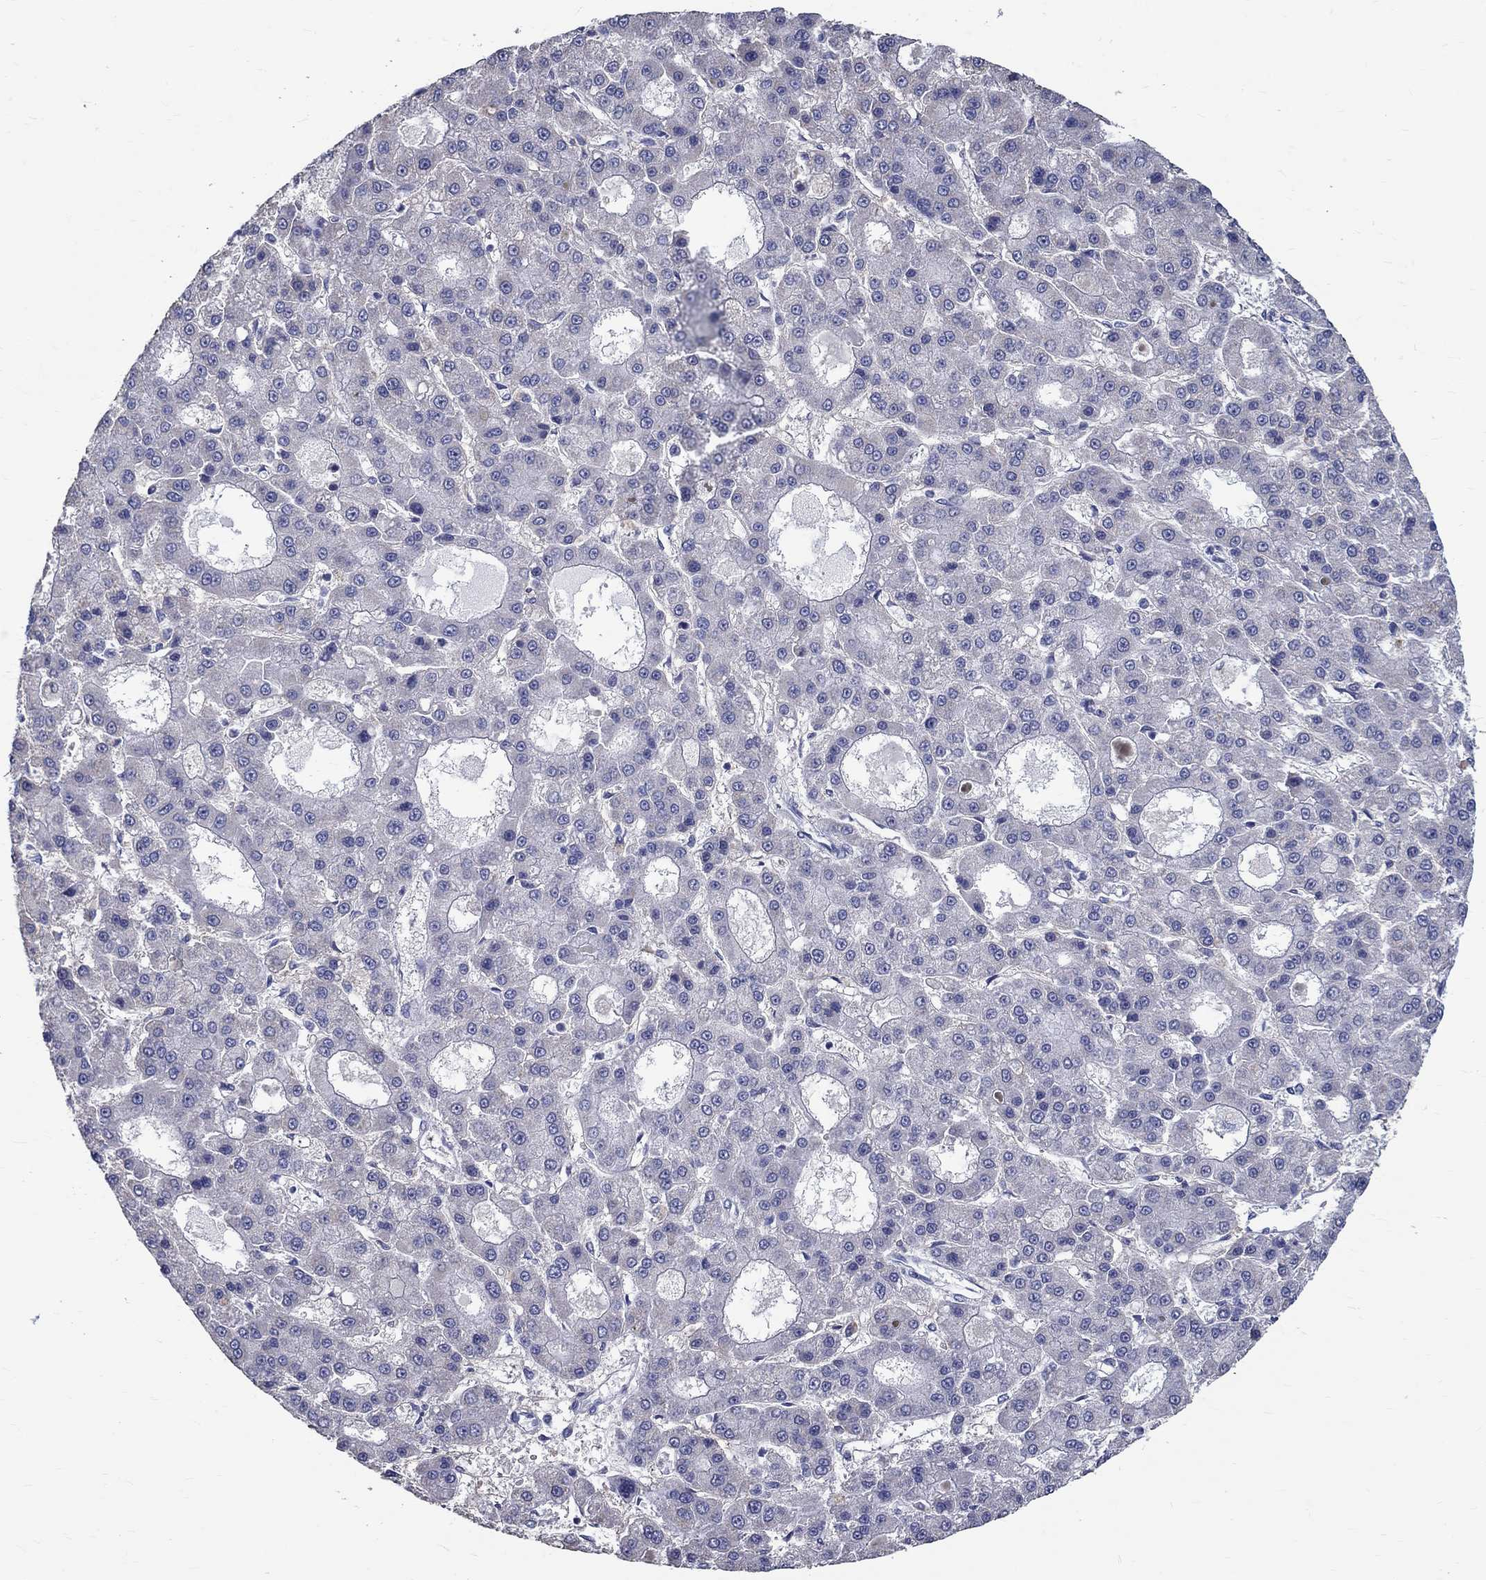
{"staining": {"intensity": "negative", "quantity": "none", "location": "none"}, "tissue": "liver cancer", "cell_type": "Tumor cells", "image_type": "cancer", "snomed": [{"axis": "morphology", "description": "Carcinoma, Hepatocellular, NOS"}, {"axis": "topography", "description": "Liver"}], "caption": "Immunohistochemistry image of neoplastic tissue: human hepatocellular carcinoma (liver) stained with DAB shows no significant protein expression in tumor cells.", "gene": "ANXA10", "patient": {"sex": "male", "age": 70}}